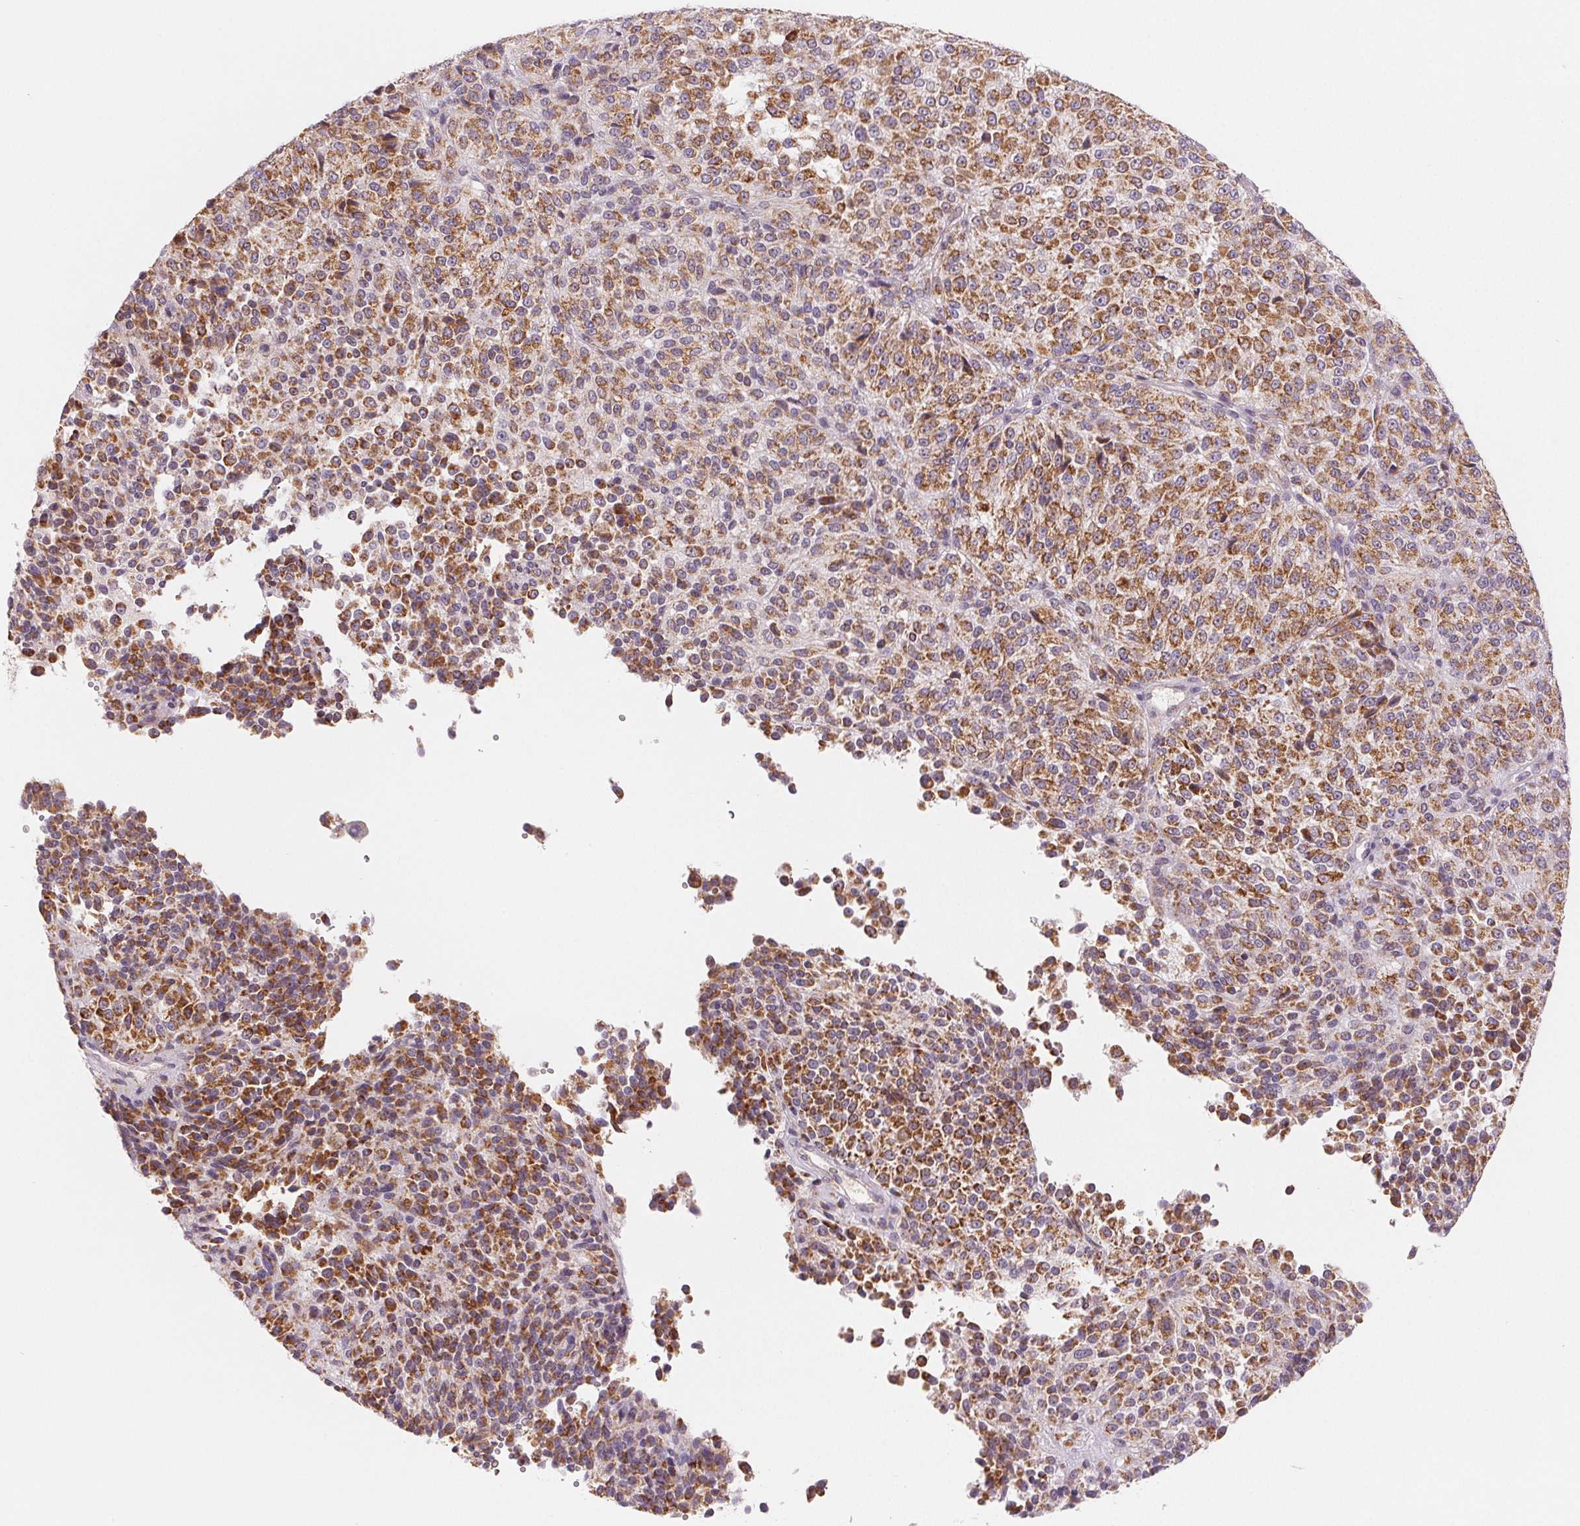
{"staining": {"intensity": "moderate", "quantity": ">75%", "location": "cytoplasmic/membranous"}, "tissue": "melanoma", "cell_type": "Tumor cells", "image_type": "cancer", "snomed": [{"axis": "morphology", "description": "Malignant melanoma, Metastatic site"}, {"axis": "topography", "description": "Brain"}], "caption": "Malignant melanoma (metastatic site) stained for a protein (brown) exhibits moderate cytoplasmic/membranous positive staining in about >75% of tumor cells.", "gene": "HINT2", "patient": {"sex": "female", "age": 56}}